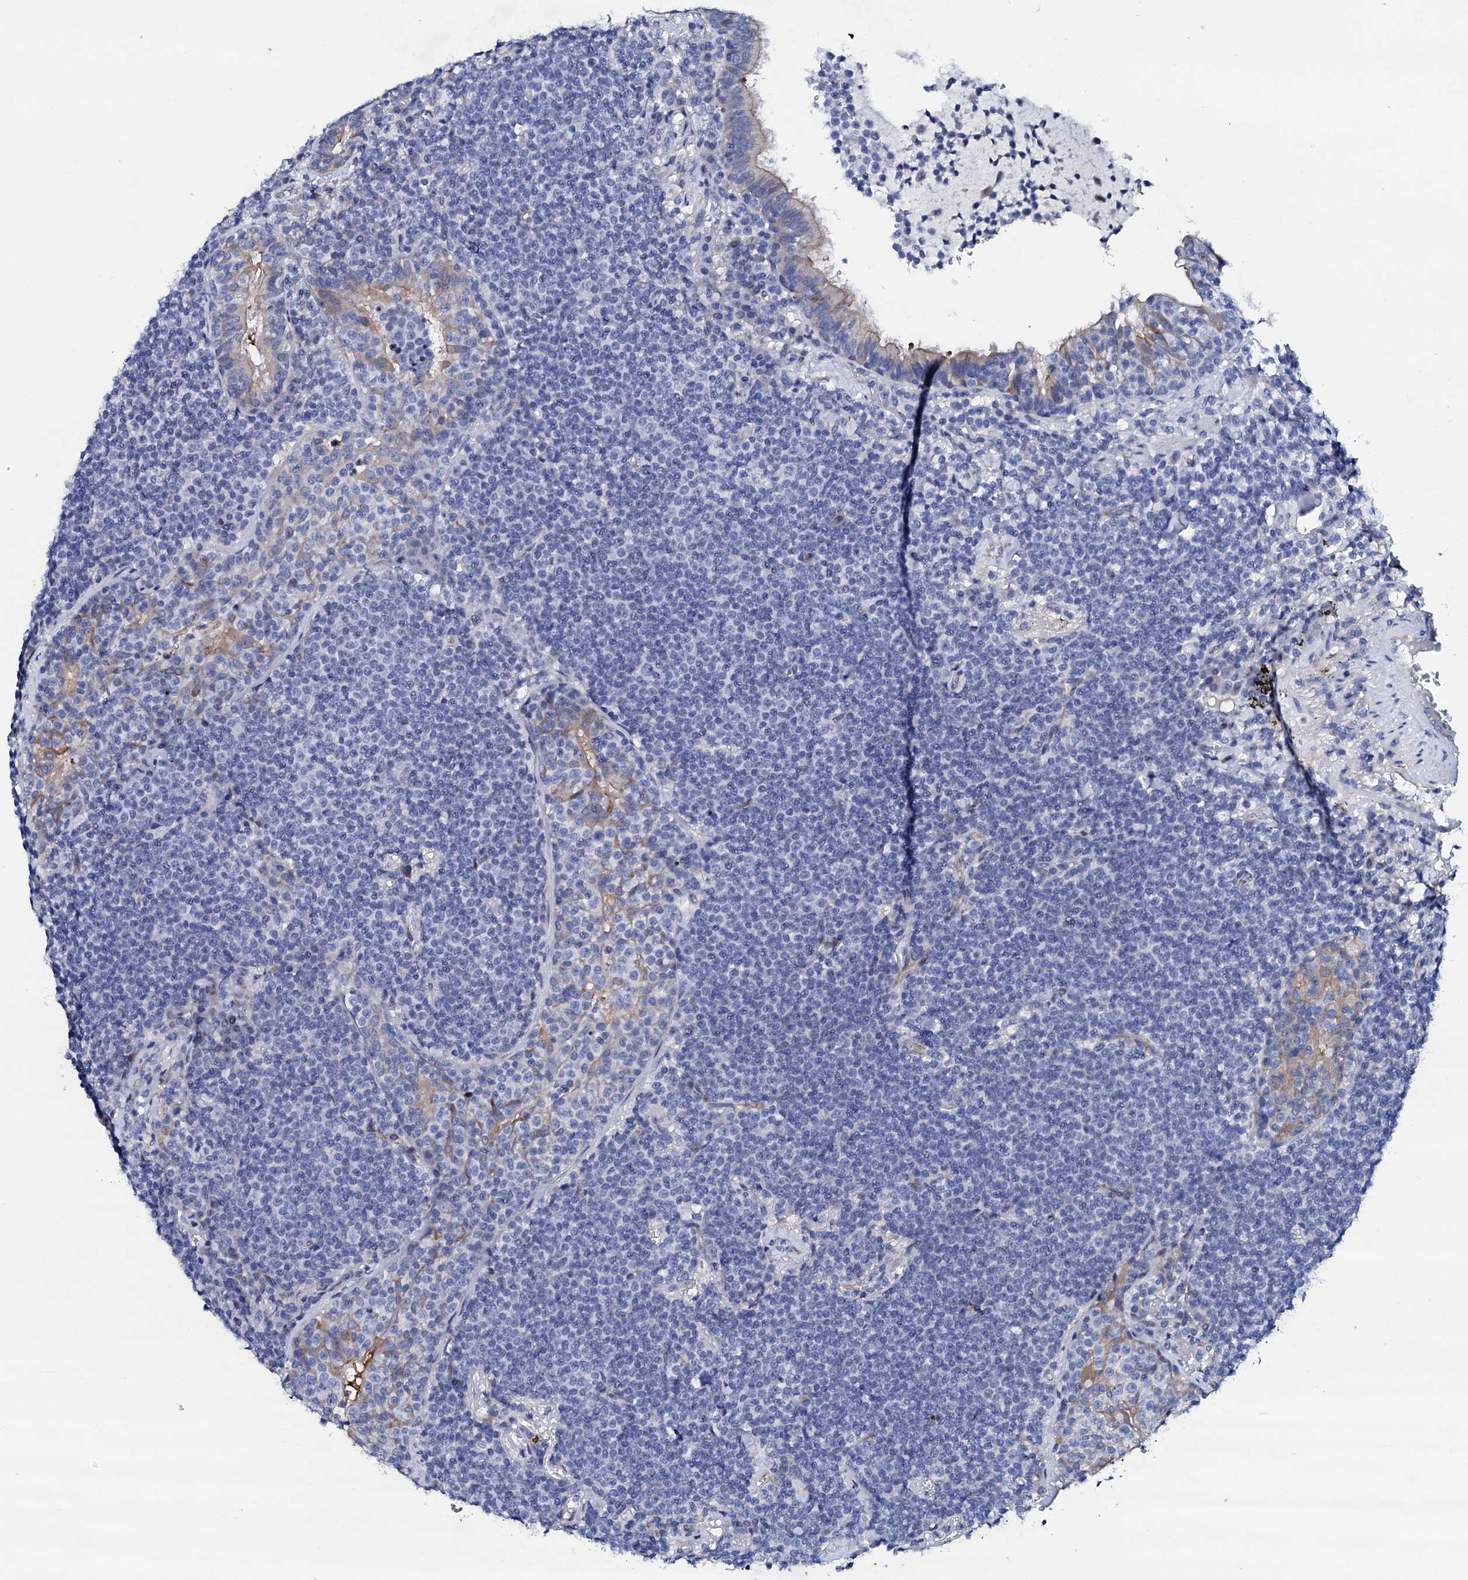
{"staining": {"intensity": "negative", "quantity": "none", "location": "none"}, "tissue": "lymphoma", "cell_type": "Tumor cells", "image_type": "cancer", "snomed": [{"axis": "morphology", "description": "Malignant lymphoma, non-Hodgkin's type, Low grade"}, {"axis": "topography", "description": "Lung"}], "caption": "Immunohistochemistry (IHC) micrograph of neoplastic tissue: lymphoma stained with DAB exhibits no significant protein positivity in tumor cells. (DAB immunohistochemistry (IHC), high magnification).", "gene": "TRDN", "patient": {"sex": "female", "age": 71}}